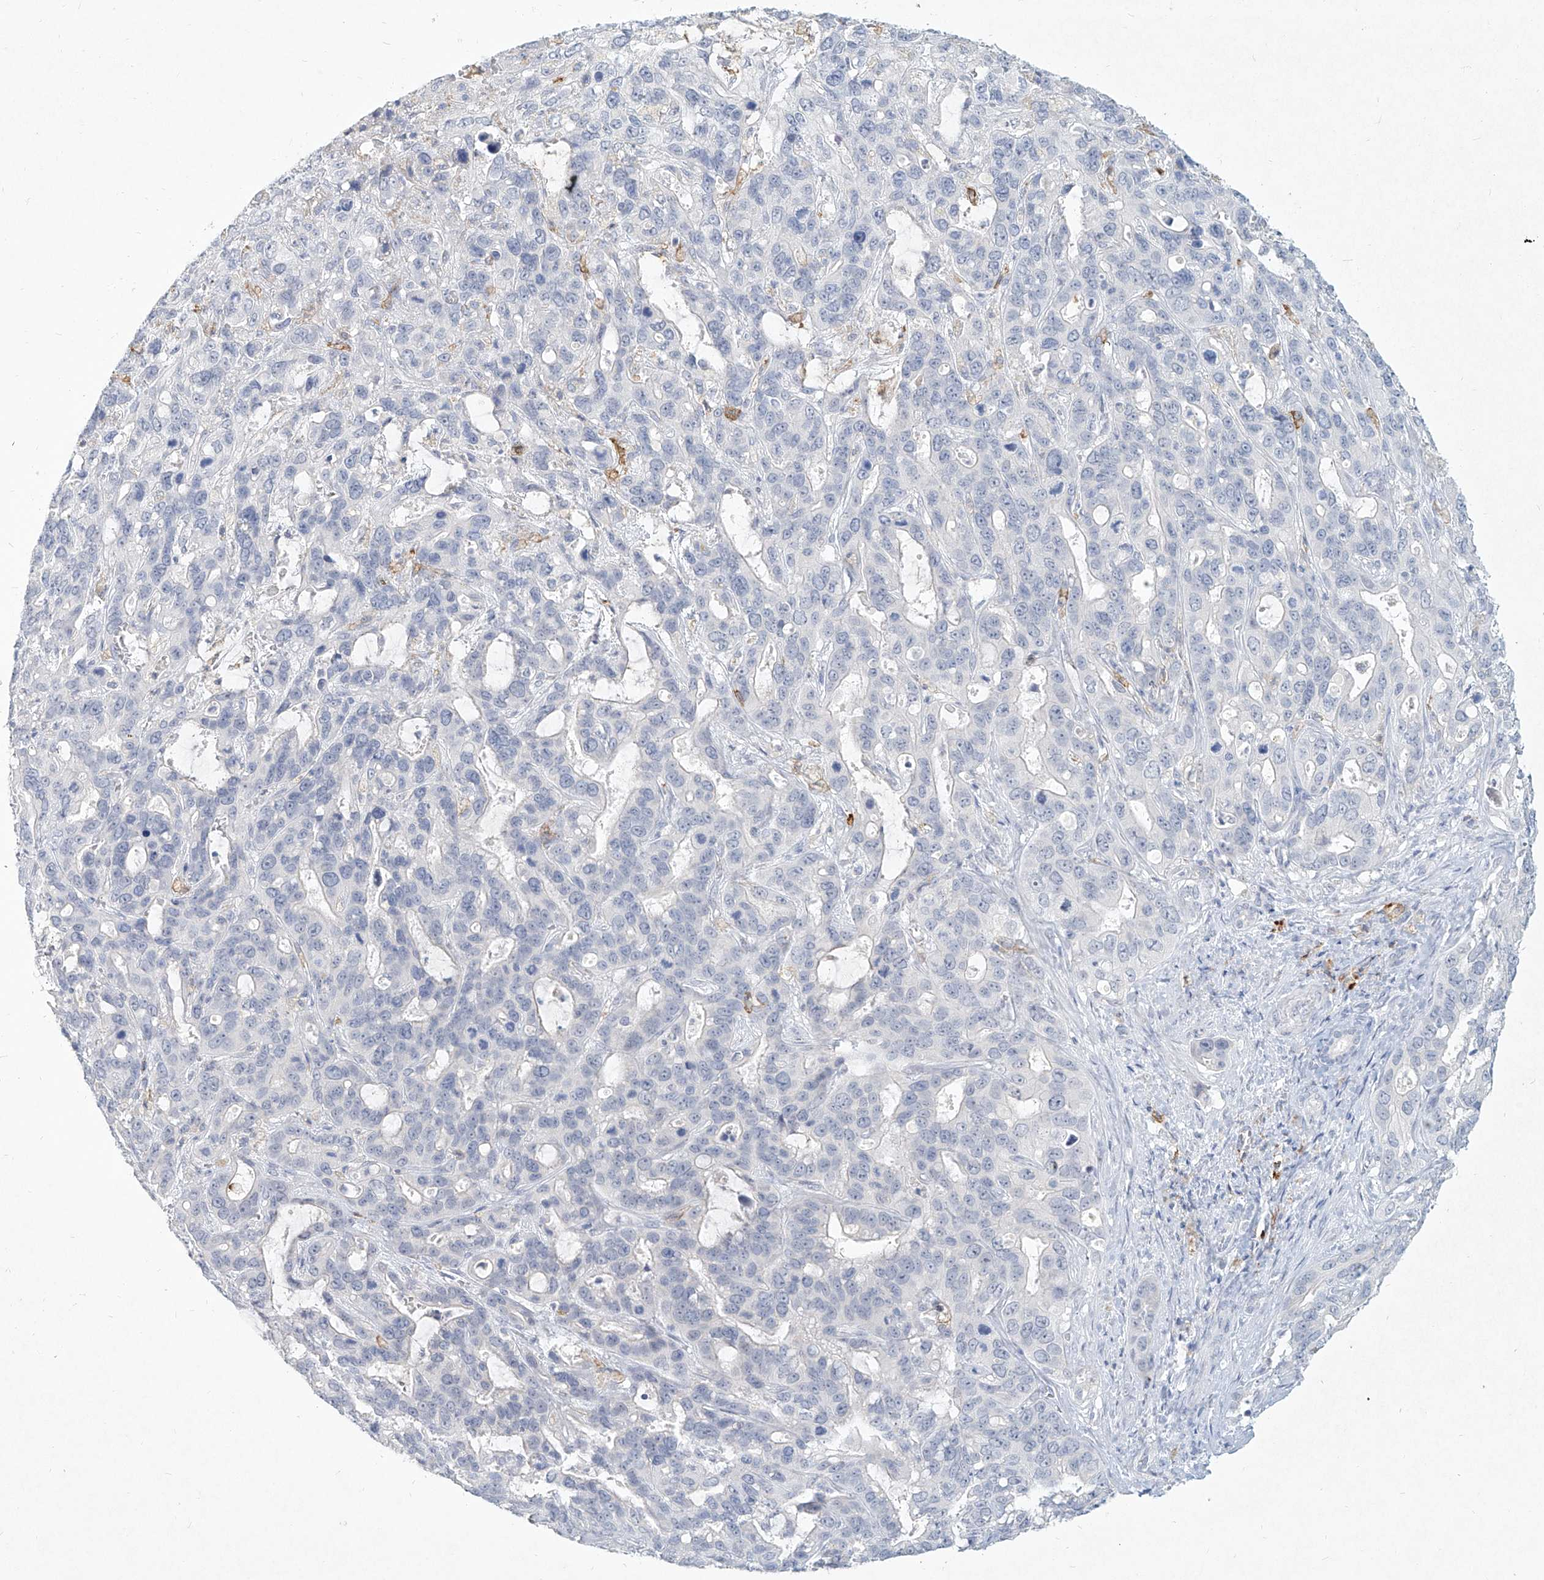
{"staining": {"intensity": "negative", "quantity": "none", "location": "none"}, "tissue": "liver cancer", "cell_type": "Tumor cells", "image_type": "cancer", "snomed": [{"axis": "morphology", "description": "Cholangiocarcinoma"}, {"axis": "topography", "description": "Liver"}], "caption": "The micrograph shows no staining of tumor cells in liver cancer (cholangiocarcinoma). (DAB immunohistochemistry (IHC) with hematoxylin counter stain).", "gene": "CD209", "patient": {"sex": "female", "age": 65}}